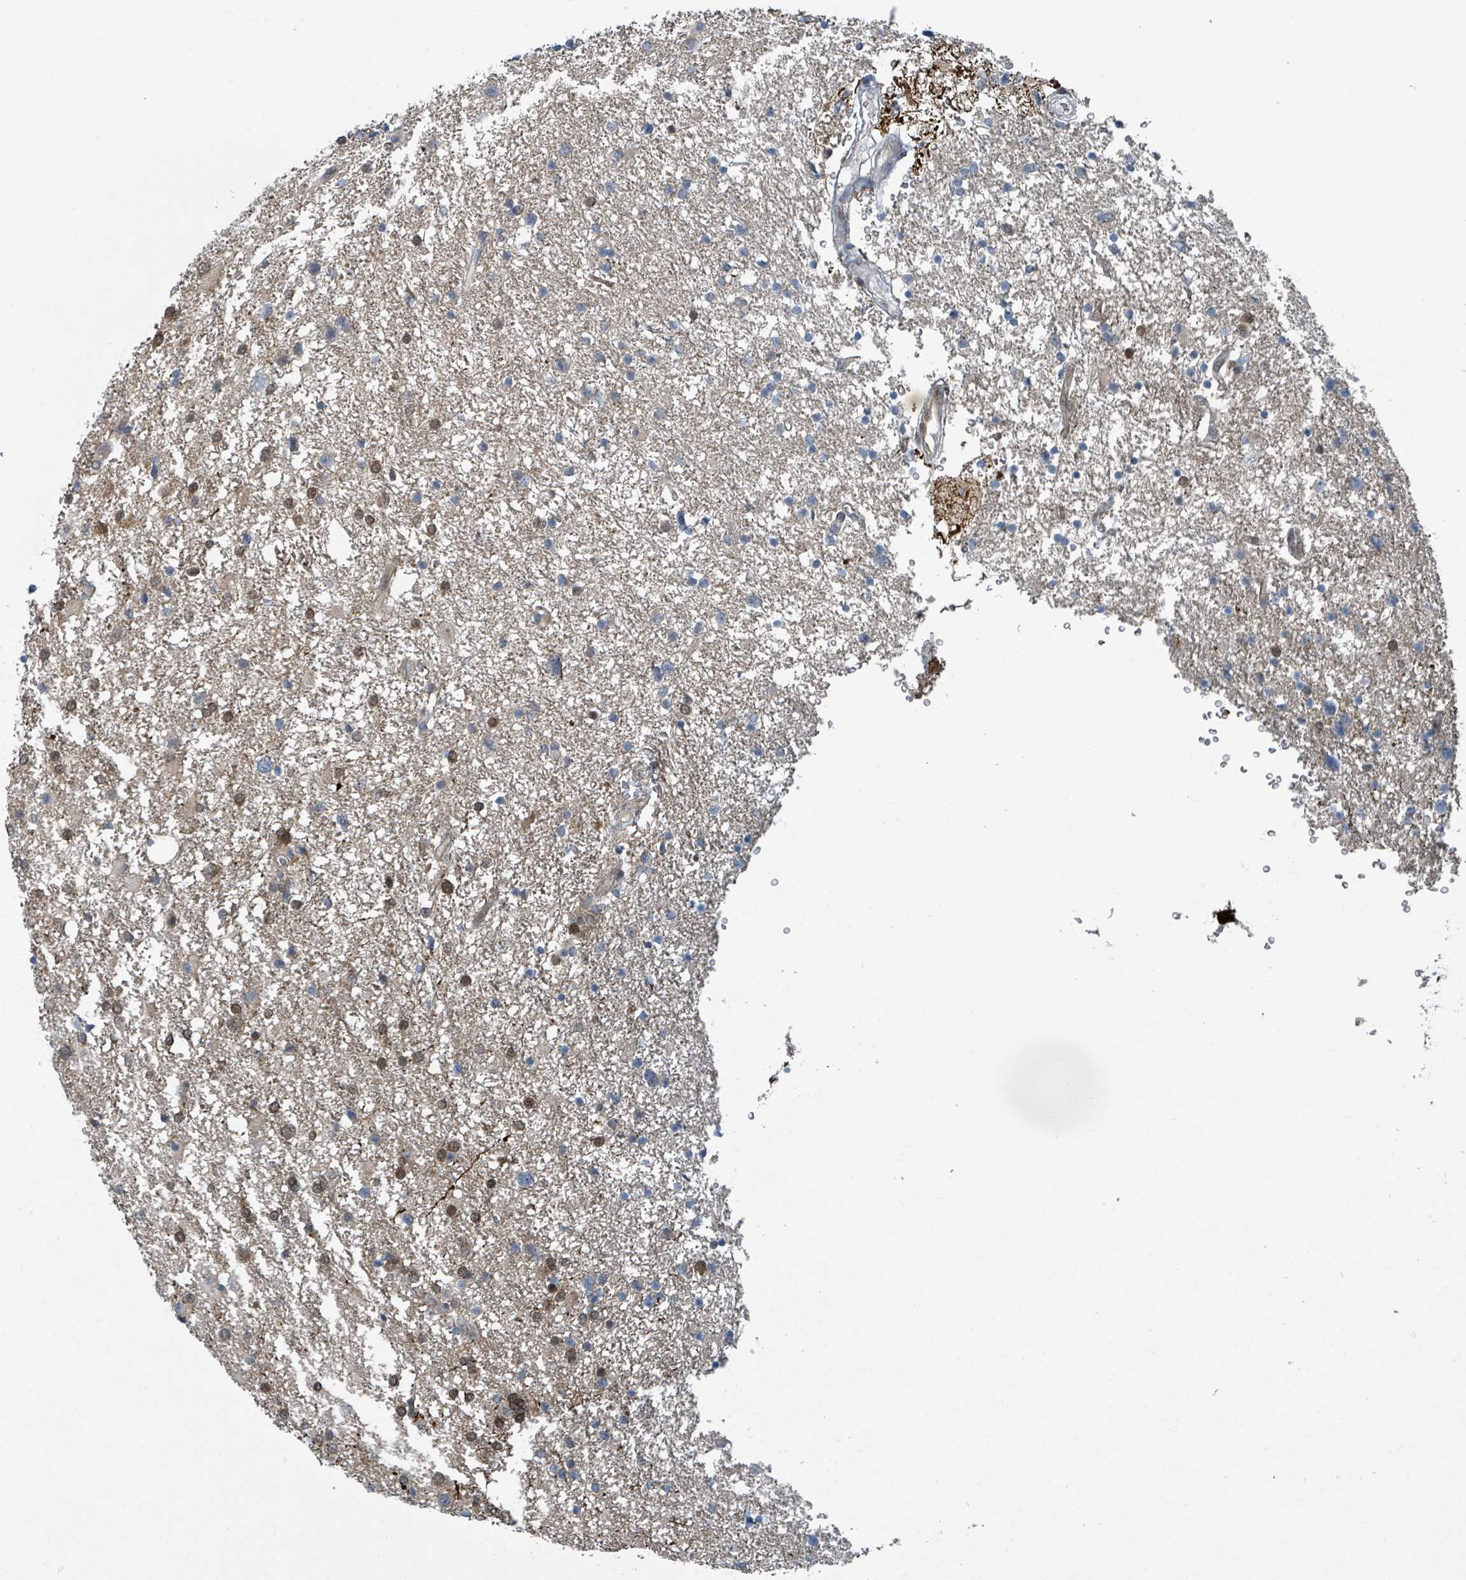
{"staining": {"intensity": "moderate", "quantity": "25%-75%", "location": "cytoplasmic/membranous,nuclear"}, "tissue": "glioma", "cell_type": "Tumor cells", "image_type": "cancer", "snomed": [{"axis": "morphology", "description": "Glioma, malignant, Low grade"}, {"axis": "topography", "description": "Brain"}], "caption": "A micrograph of human glioma stained for a protein reveals moderate cytoplasmic/membranous and nuclear brown staining in tumor cells.", "gene": "GOLGA7", "patient": {"sex": "female", "age": 32}}